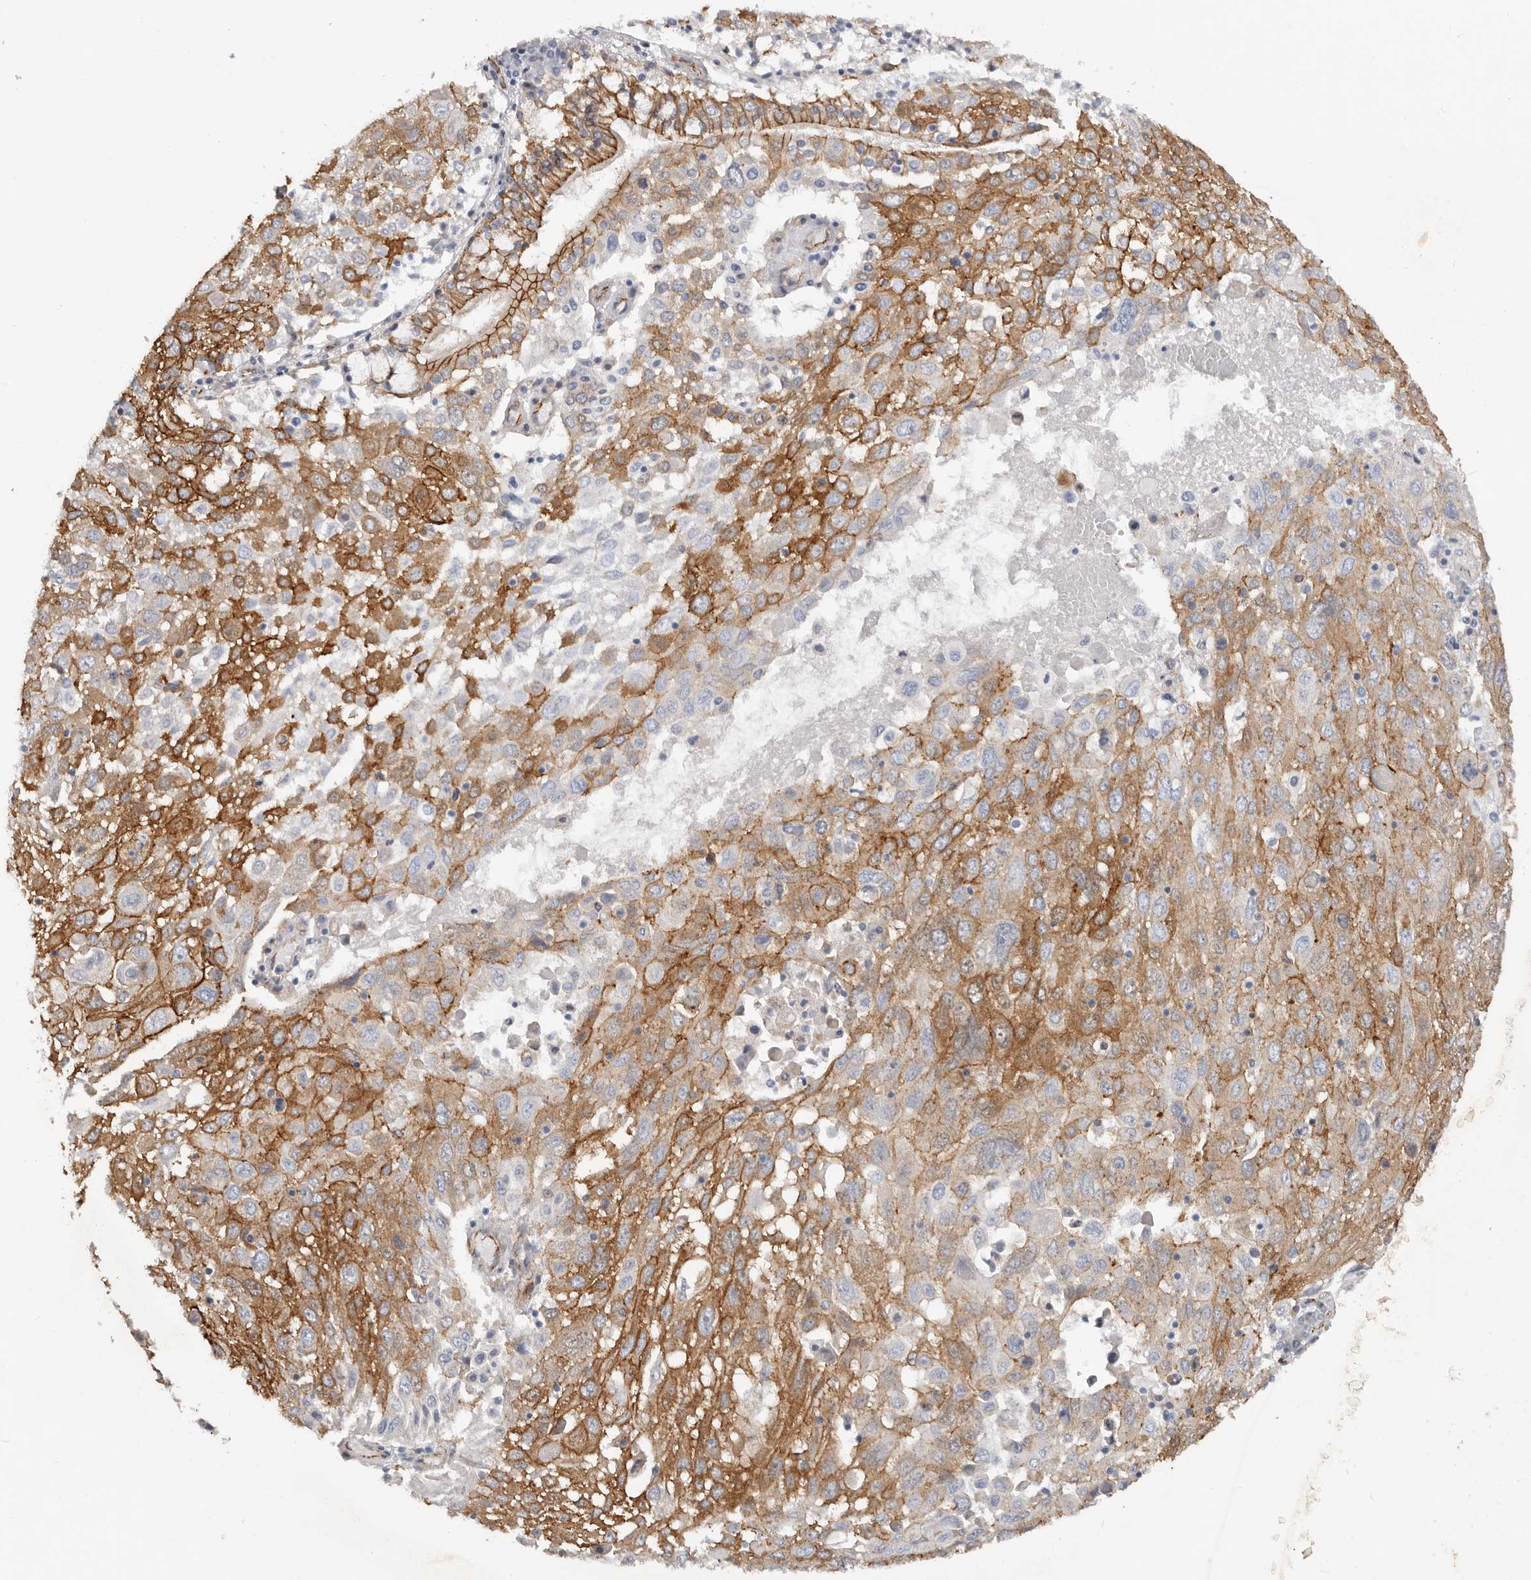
{"staining": {"intensity": "strong", "quantity": ">75%", "location": "cytoplasmic/membranous"}, "tissue": "lung cancer", "cell_type": "Tumor cells", "image_type": "cancer", "snomed": [{"axis": "morphology", "description": "Squamous cell carcinoma, NOS"}, {"axis": "topography", "description": "Lung"}], "caption": "Brown immunohistochemical staining in human squamous cell carcinoma (lung) reveals strong cytoplasmic/membranous expression in about >75% of tumor cells.", "gene": "CTNNB1", "patient": {"sex": "male", "age": 65}}